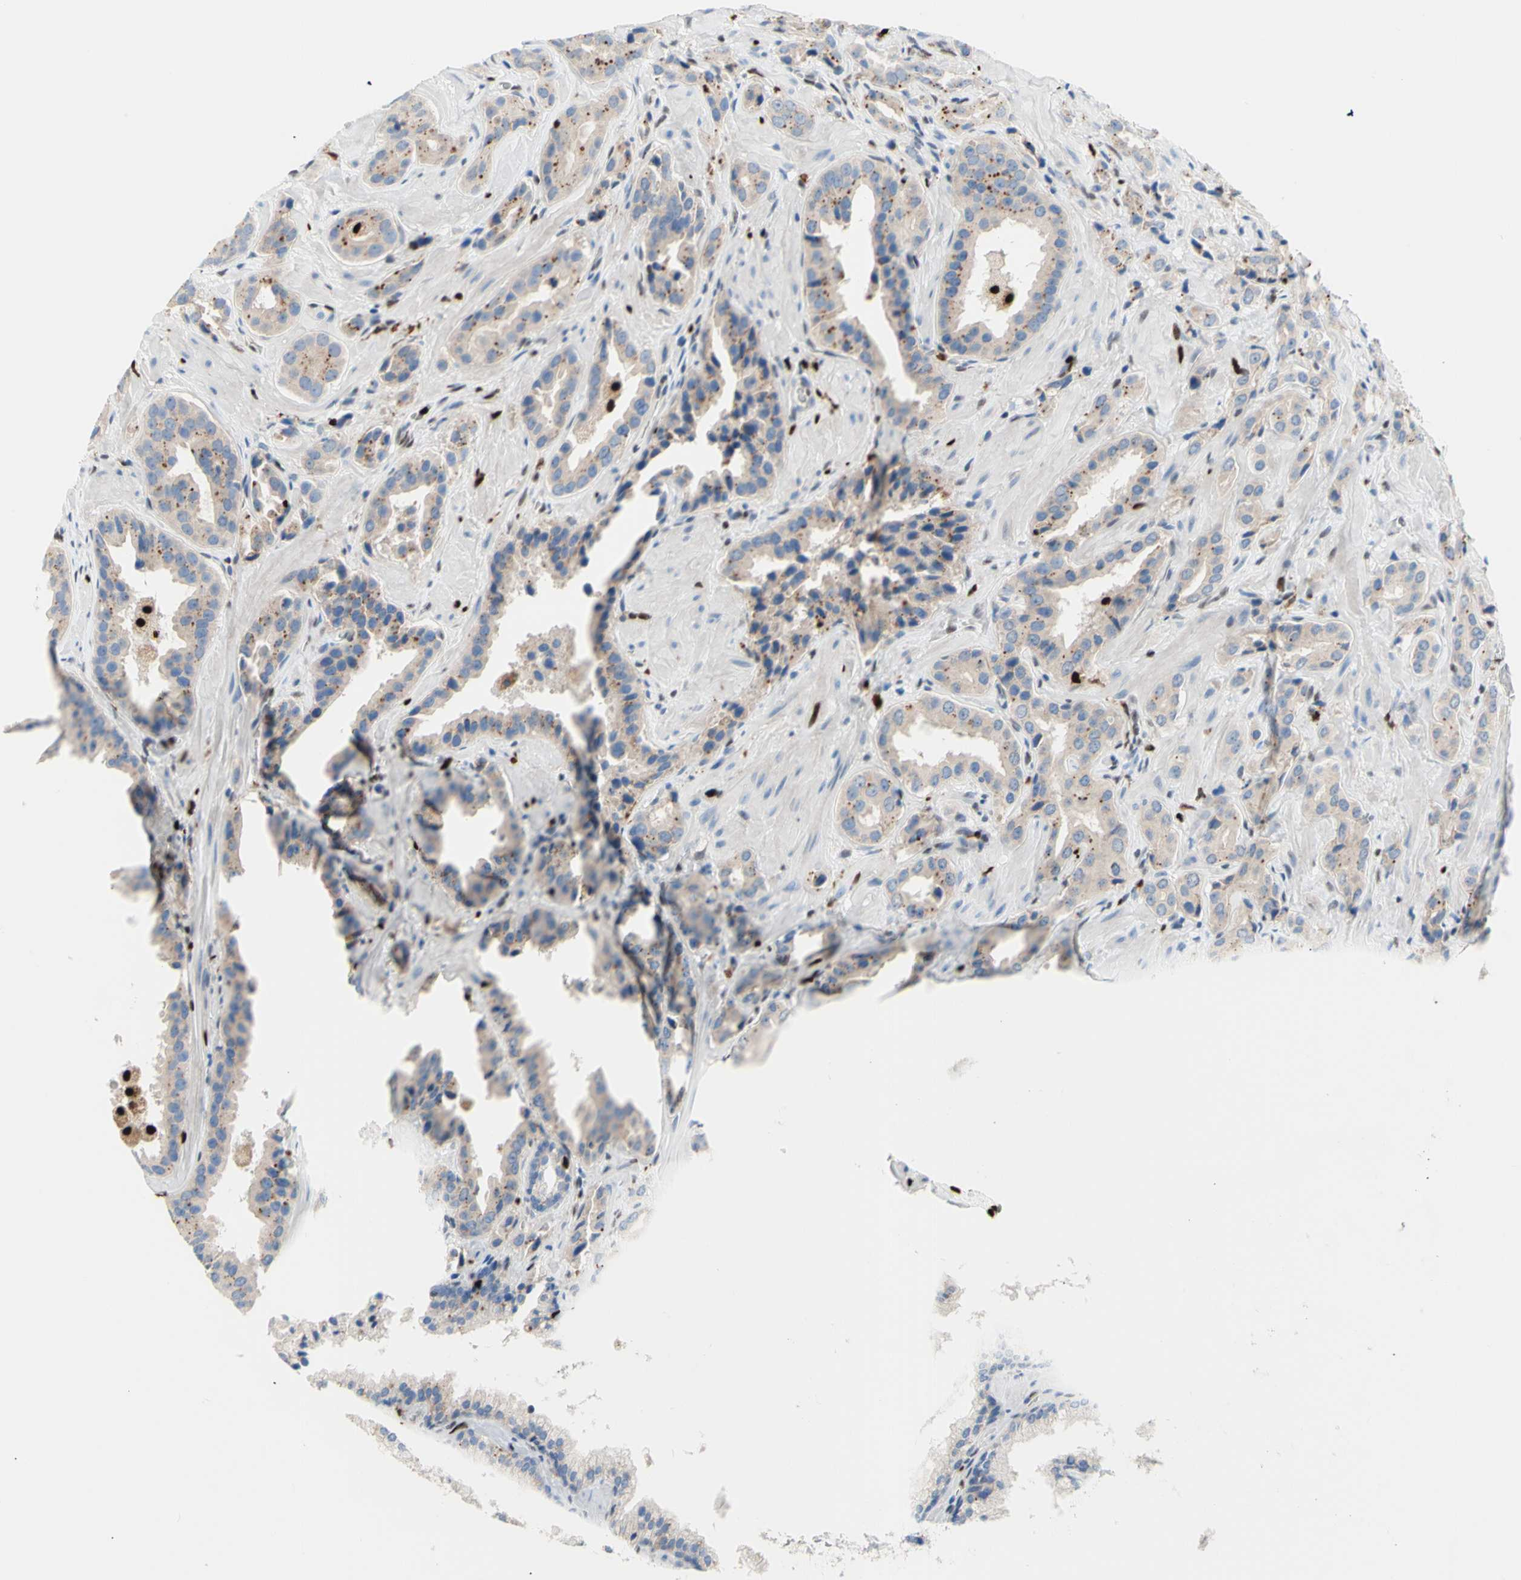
{"staining": {"intensity": "weak", "quantity": ">75%", "location": "cytoplasmic/membranous"}, "tissue": "prostate cancer", "cell_type": "Tumor cells", "image_type": "cancer", "snomed": [{"axis": "morphology", "description": "Adenocarcinoma, High grade"}, {"axis": "topography", "description": "Prostate"}], "caption": "Prostate cancer stained with a brown dye demonstrates weak cytoplasmic/membranous positive positivity in about >75% of tumor cells.", "gene": "EED", "patient": {"sex": "male", "age": 64}}